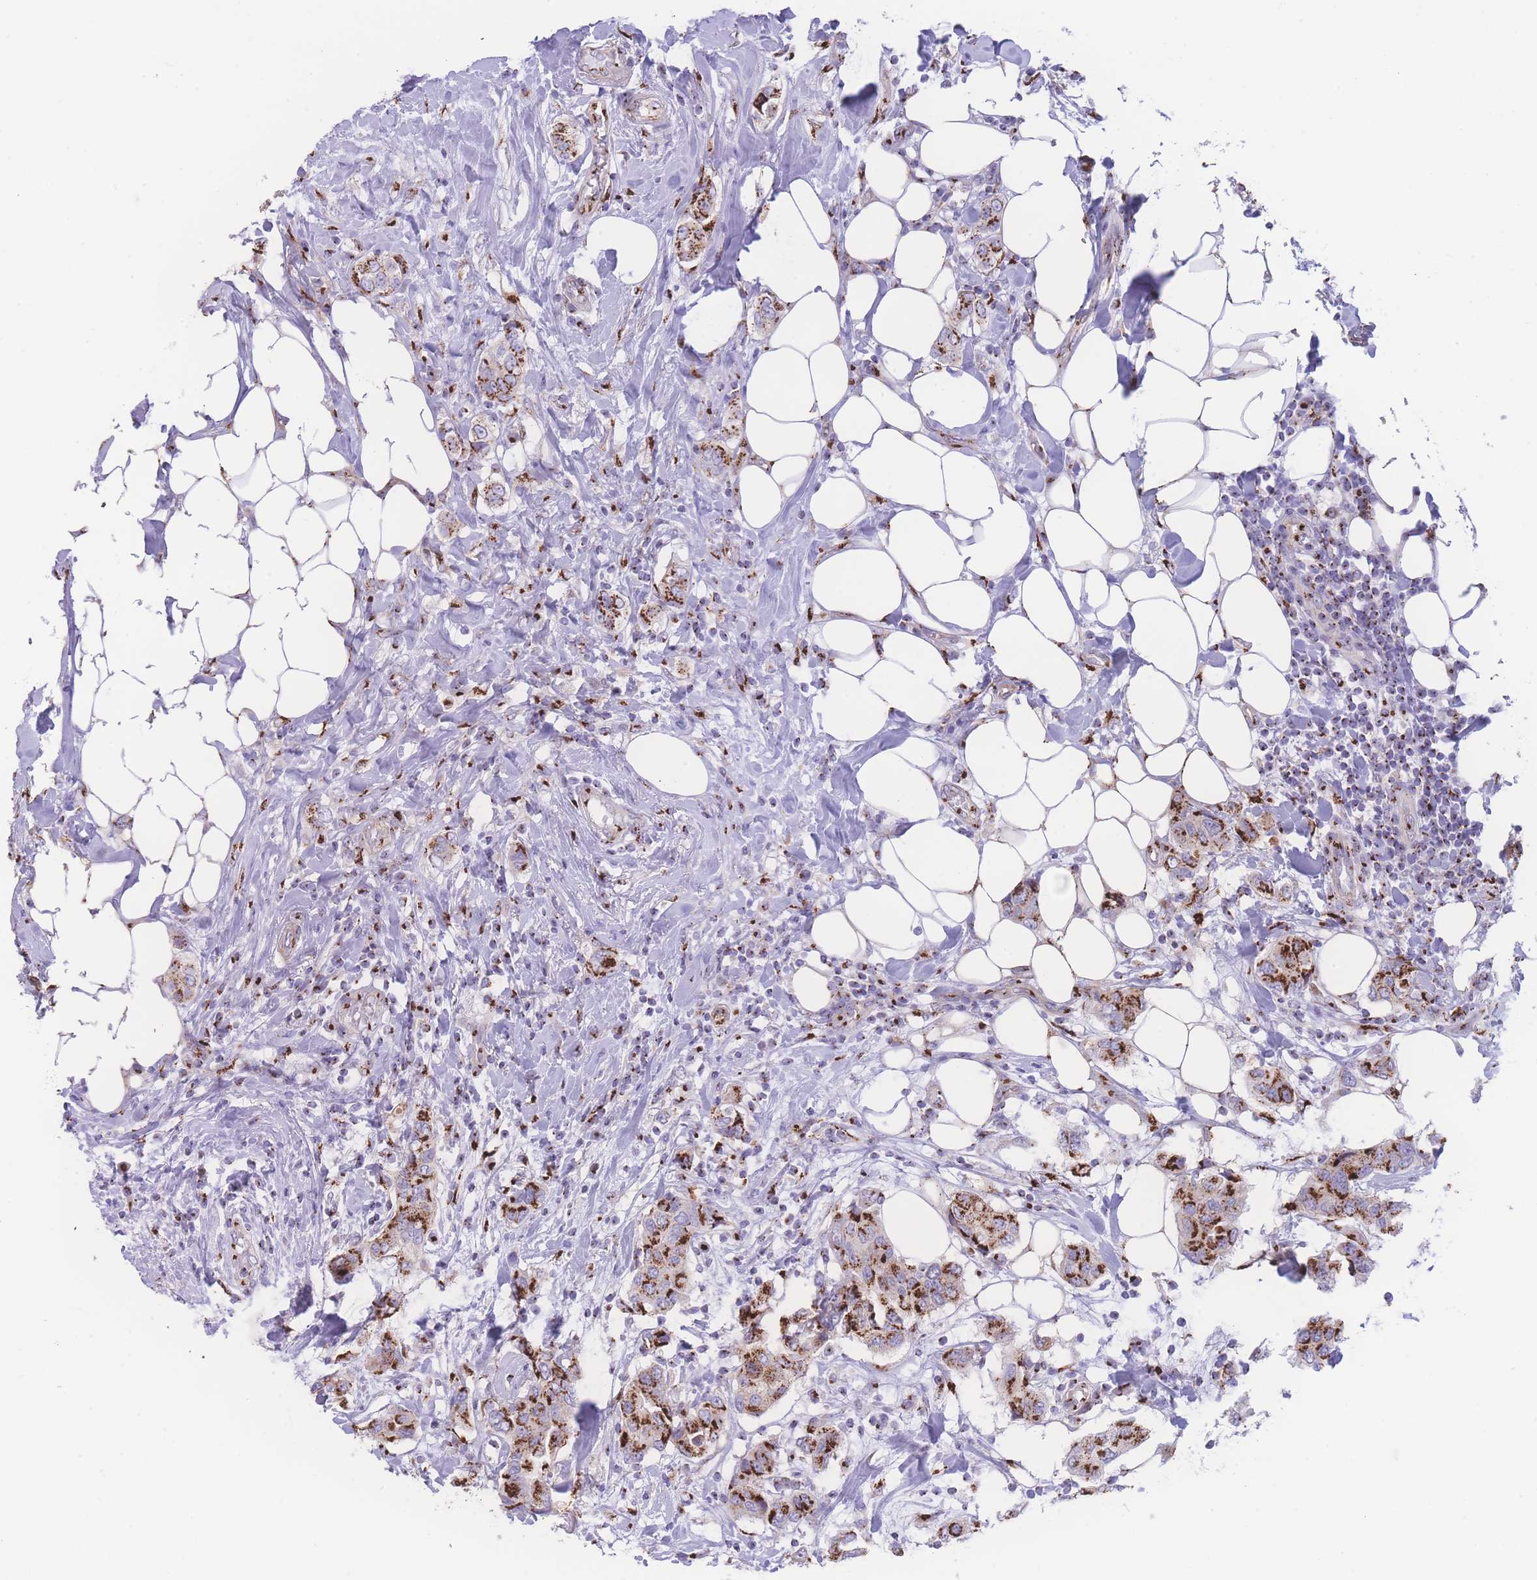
{"staining": {"intensity": "strong", "quantity": ">75%", "location": "cytoplasmic/membranous"}, "tissue": "breast cancer", "cell_type": "Tumor cells", "image_type": "cancer", "snomed": [{"axis": "morphology", "description": "Lobular carcinoma"}, {"axis": "topography", "description": "Breast"}], "caption": "This is a micrograph of immunohistochemistry (IHC) staining of lobular carcinoma (breast), which shows strong staining in the cytoplasmic/membranous of tumor cells.", "gene": "GOLM2", "patient": {"sex": "female", "age": 51}}